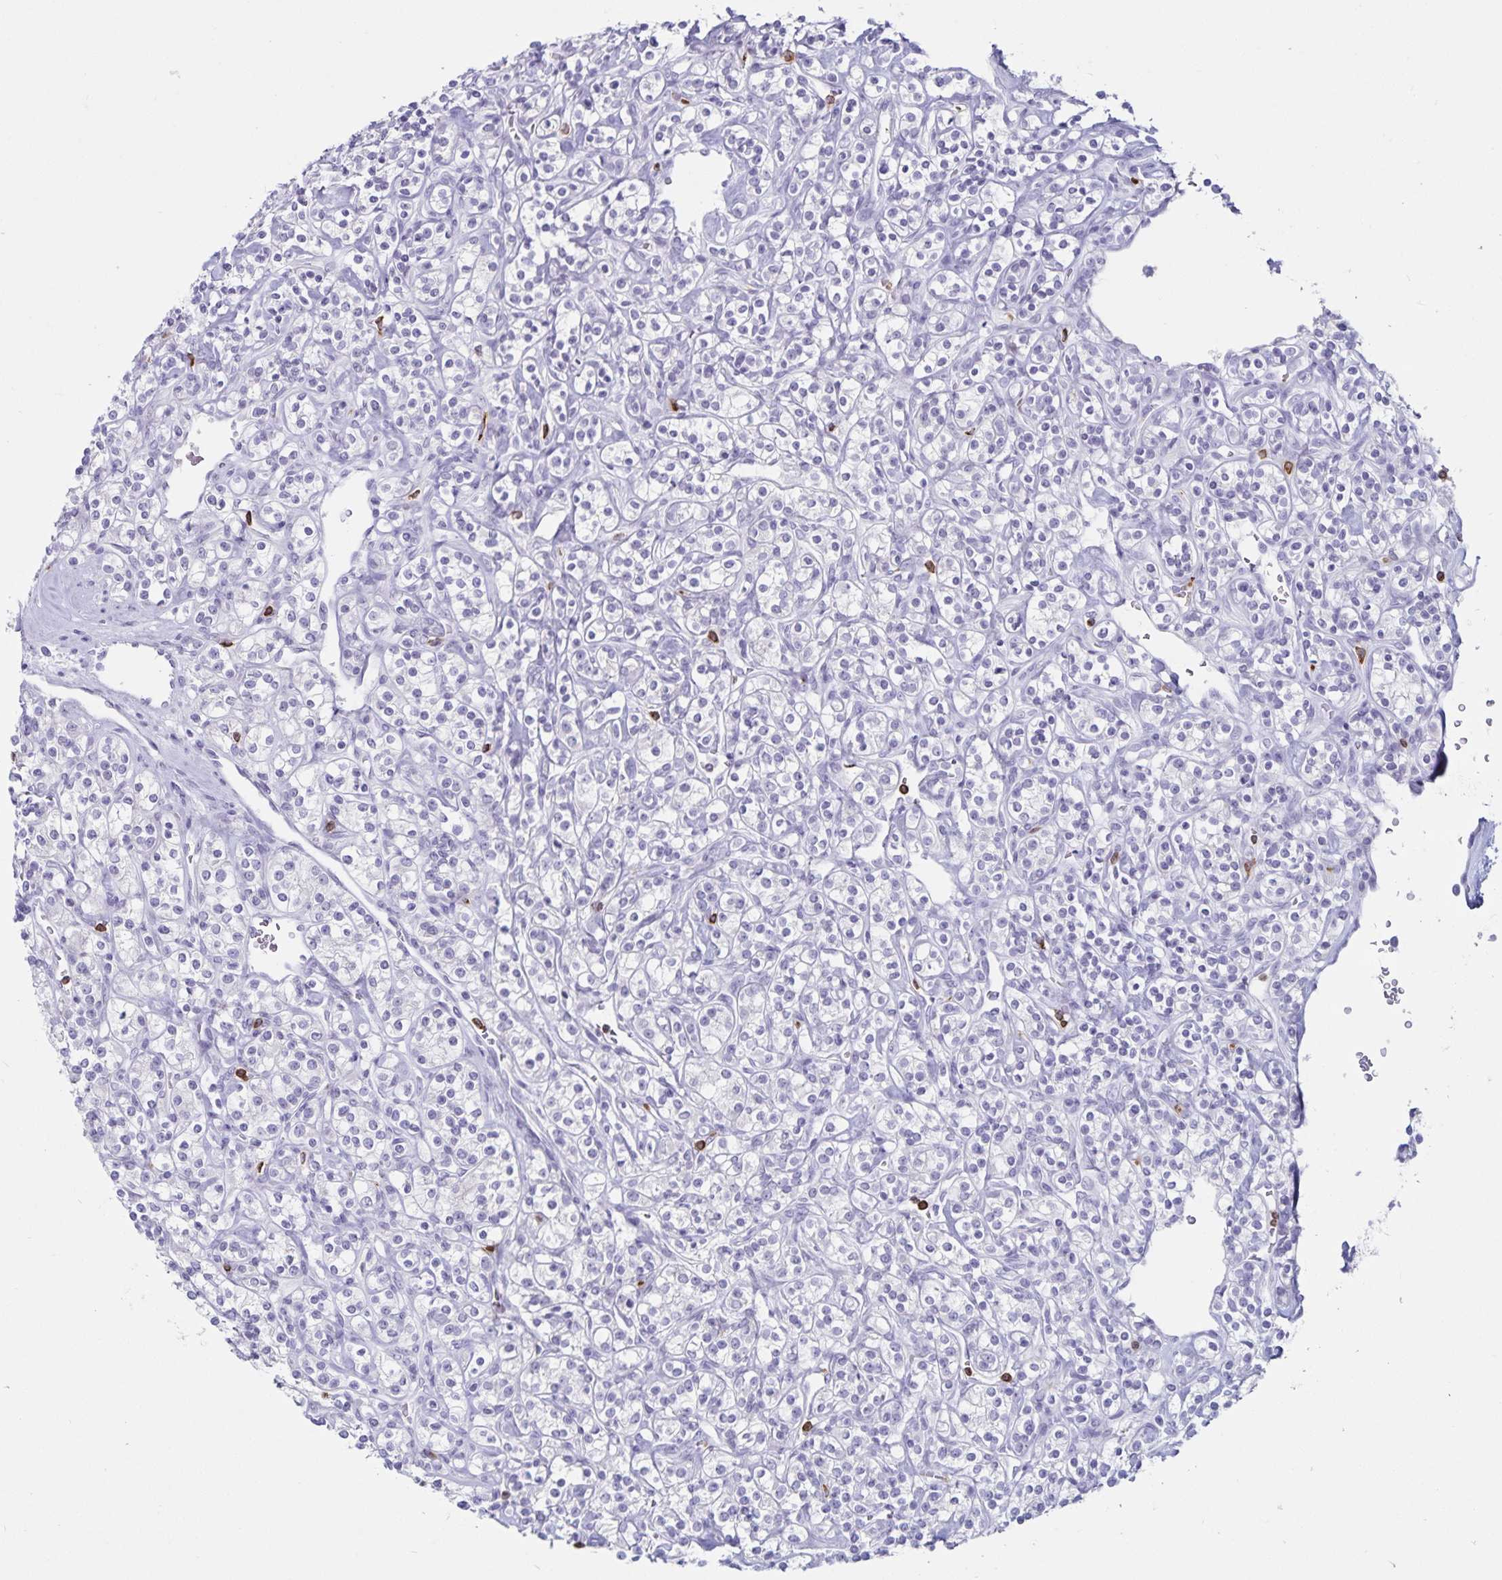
{"staining": {"intensity": "negative", "quantity": "none", "location": "none"}, "tissue": "renal cancer", "cell_type": "Tumor cells", "image_type": "cancer", "snomed": [{"axis": "morphology", "description": "Adenocarcinoma, NOS"}, {"axis": "topography", "description": "Kidney"}], "caption": "This is an immunohistochemistry (IHC) micrograph of renal adenocarcinoma. There is no positivity in tumor cells.", "gene": "GNLY", "patient": {"sex": "male", "age": 77}}